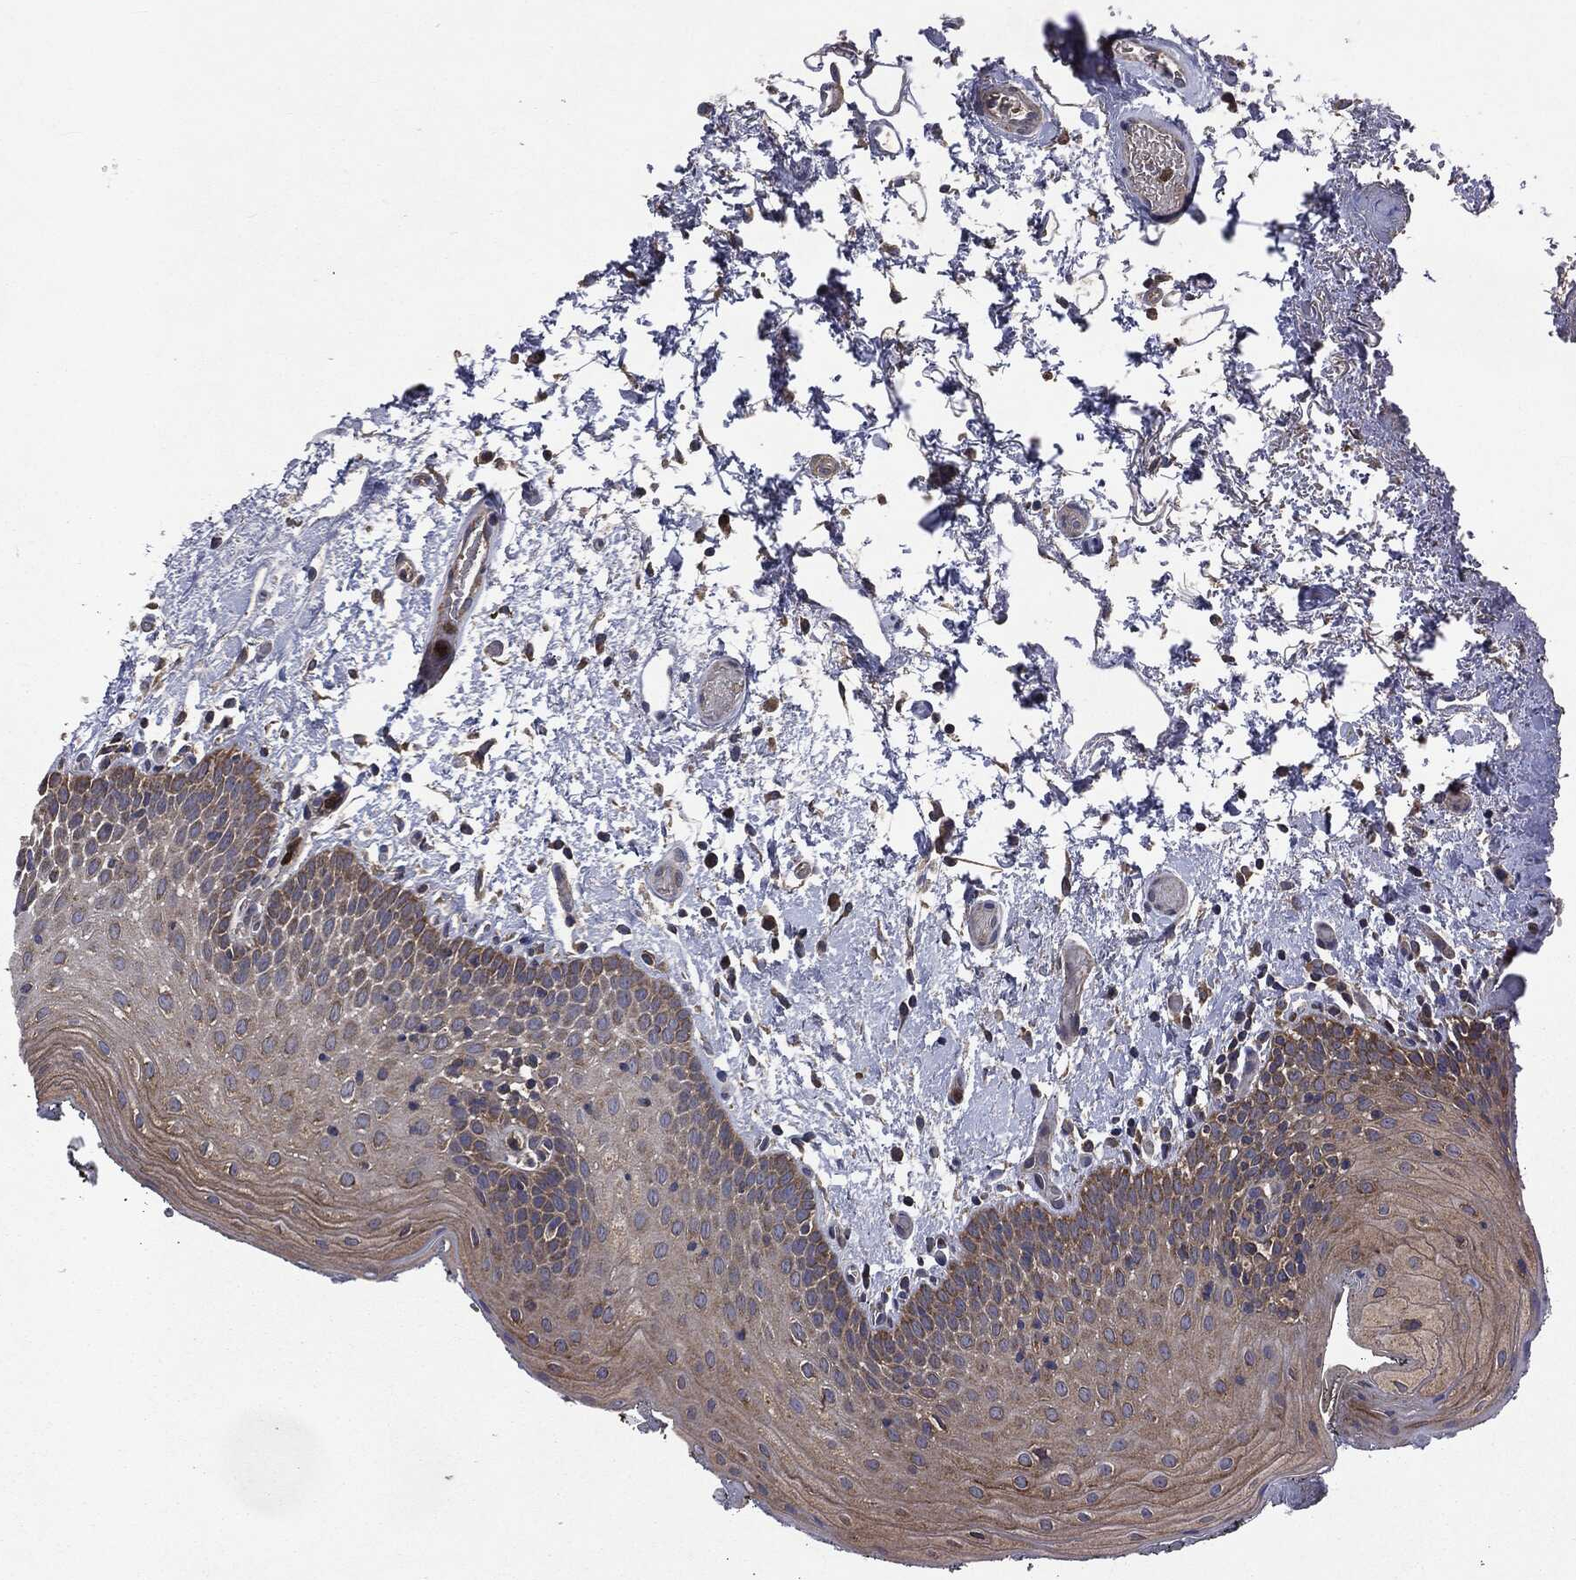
{"staining": {"intensity": "moderate", "quantity": "<25%", "location": "cytoplasmic/membranous"}, "tissue": "oral mucosa", "cell_type": "Squamous epithelial cells", "image_type": "normal", "snomed": [{"axis": "morphology", "description": "Normal tissue, NOS"}, {"axis": "morphology", "description": "Squamous cell carcinoma, NOS"}, {"axis": "topography", "description": "Oral tissue"}, {"axis": "topography", "description": "Tounge, NOS"}, {"axis": "topography", "description": "Head-Neck"}], "caption": "Brown immunohistochemical staining in unremarkable oral mucosa exhibits moderate cytoplasmic/membranous expression in approximately <25% of squamous epithelial cells.", "gene": "MAPK6", "patient": {"sex": "female", "age": 80}}